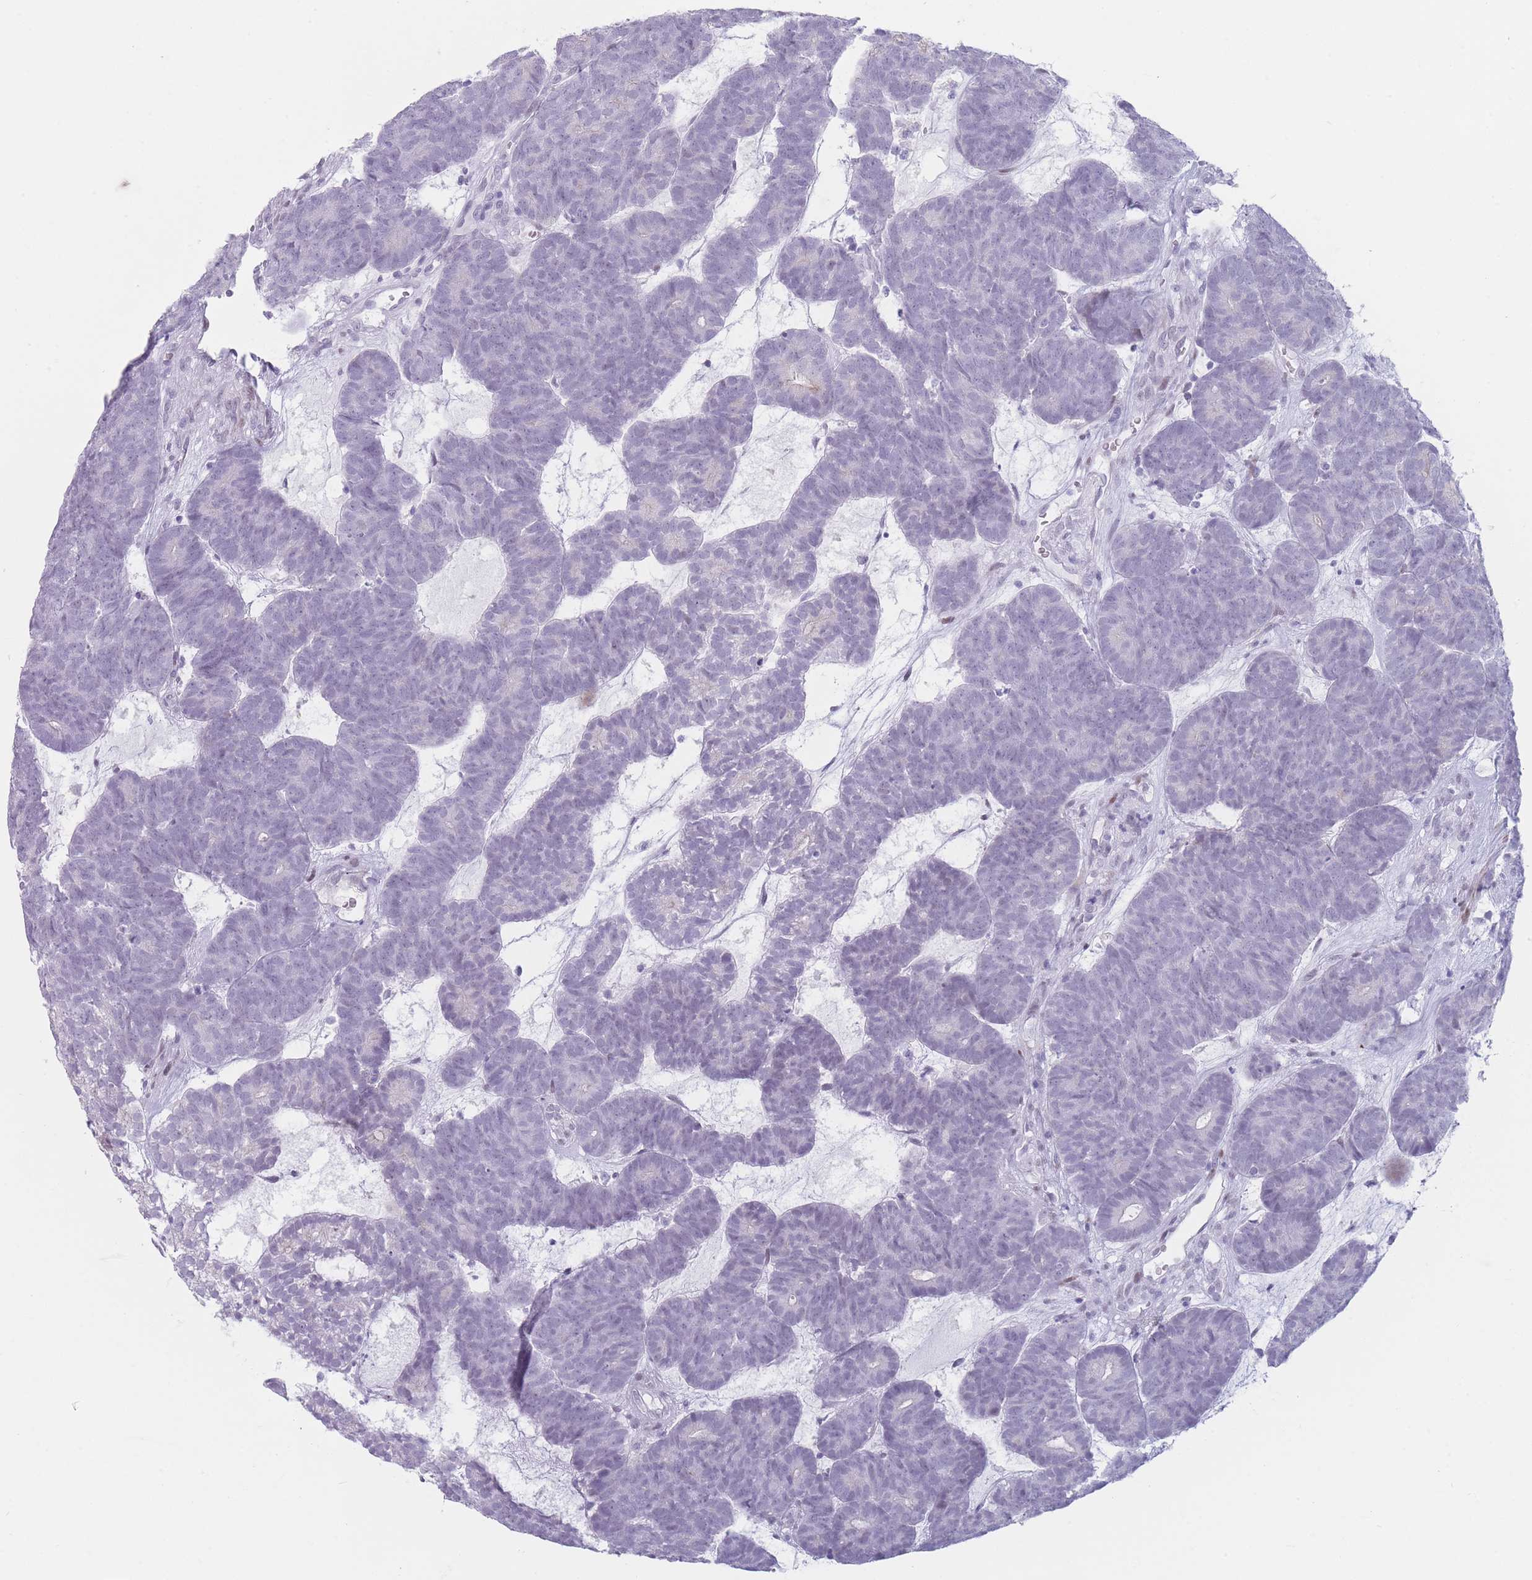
{"staining": {"intensity": "negative", "quantity": "none", "location": "none"}, "tissue": "head and neck cancer", "cell_type": "Tumor cells", "image_type": "cancer", "snomed": [{"axis": "morphology", "description": "Adenocarcinoma, NOS"}, {"axis": "topography", "description": "Head-Neck"}], "caption": "DAB (3,3'-diaminobenzidine) immunohistochemical staining of head and neck adenocarcinoma shows no significant expression in tumor cells.", "gene": "IFNA6", "patient": {"sex": "female", "age": 81}}